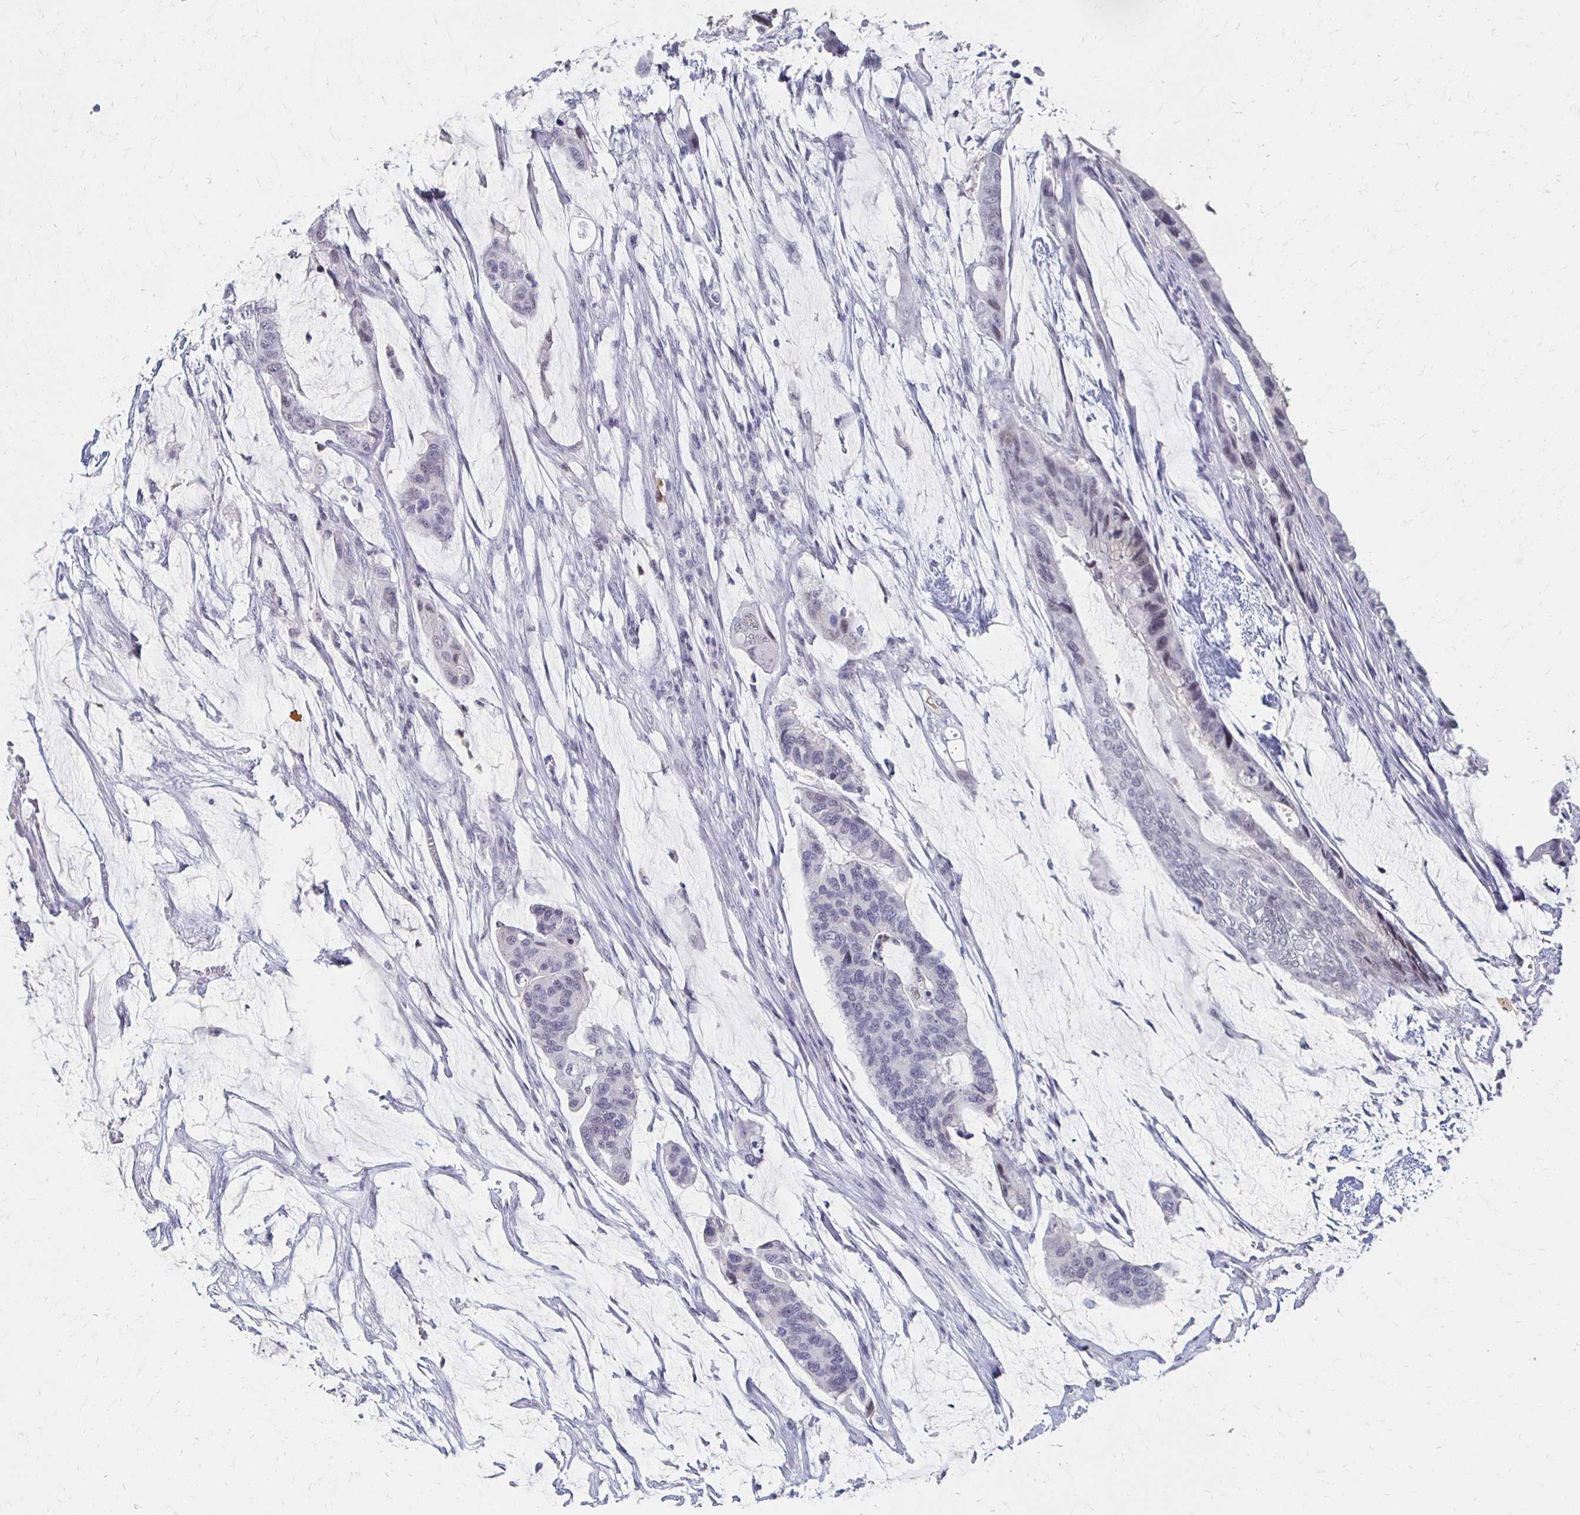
{"staining": {"intensity": "negative", "quantity": "none", "location": "none"}, "tissue": "colorectal cancer", "cell_type": "Tumor cells", "image_type": "cancer", "snomed": [{"axis": "morphology", "description": "Adenocarcinoma, NOS"}, {"axis": "topography", "description": "Rectum"}], "caption": "Human colorectal cancer stained for a protein using immunohistochemistry demonstrates no staining in tumor cells.", "gene": "CXCR2", "patient": {"sex": "female", "age": 59}}